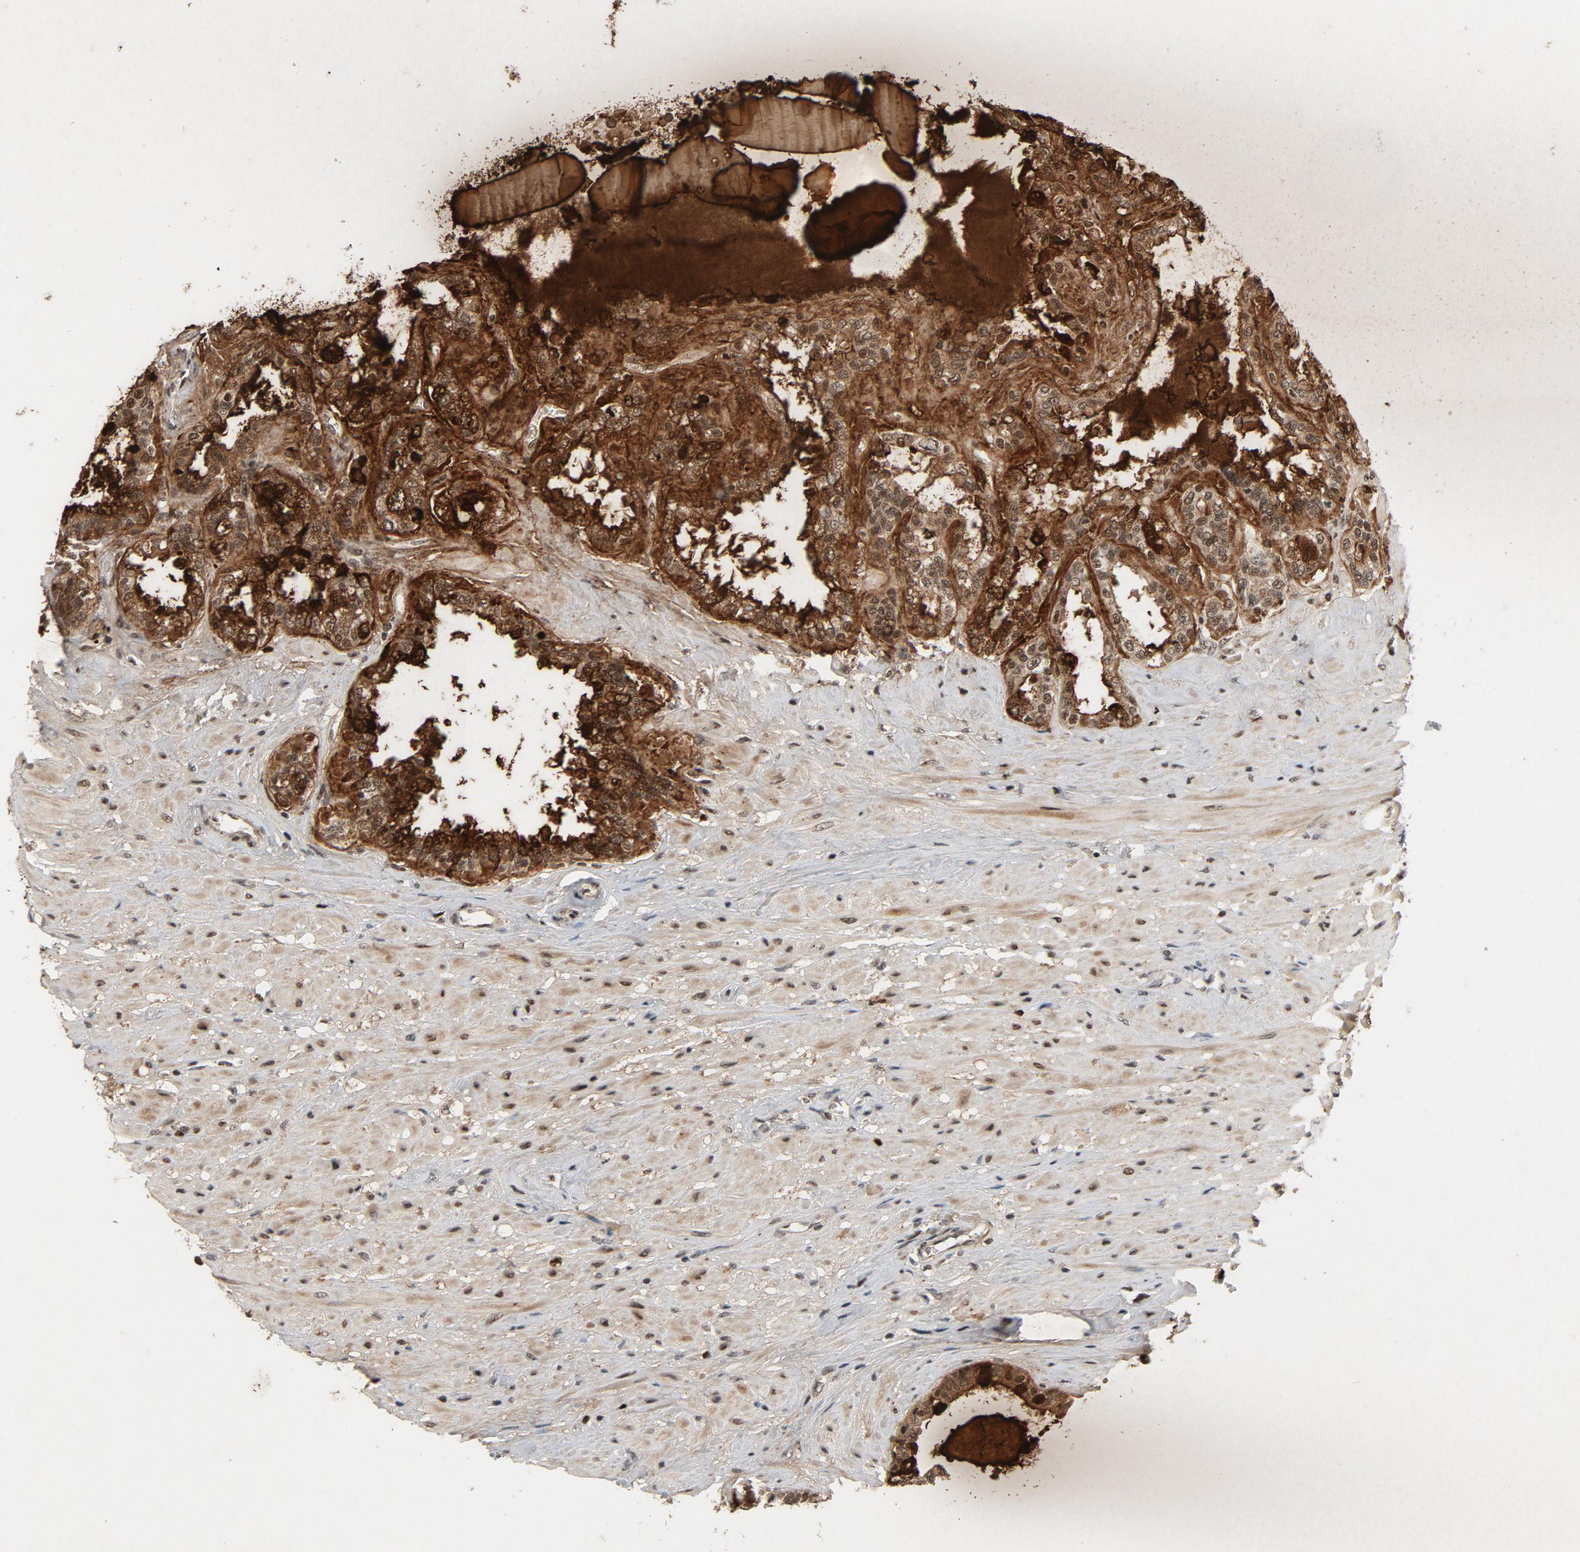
{"staining": {"intensity": "strong", "quantity": ">75%", "location": "cytoplasmic/membranous,nuclear"}, "tissue": "seminal vesicle", "cell_type": "Glandular cells", "image_type": "normal", "snomed": [{"axis": "morphology", "description": "Normal tissue, NOS"}, {"axis": "morphology", "description": "Inflammation, NOS"}, {"axis": "topography", "description": "Urinary bladder"}, {"axis": "topography", "description": "Prostate"}, {"axis": "topography", "description": "Seminal veicle"}], "caption": "Strong cytoplasmic/membranous,nuclear positivity for a protein is present in about >75% of glandular cells of unremarkable seminal vesicle using IHC.", "gene": "SMARCD1", "patient": {"sex": "male", "age": 82}}